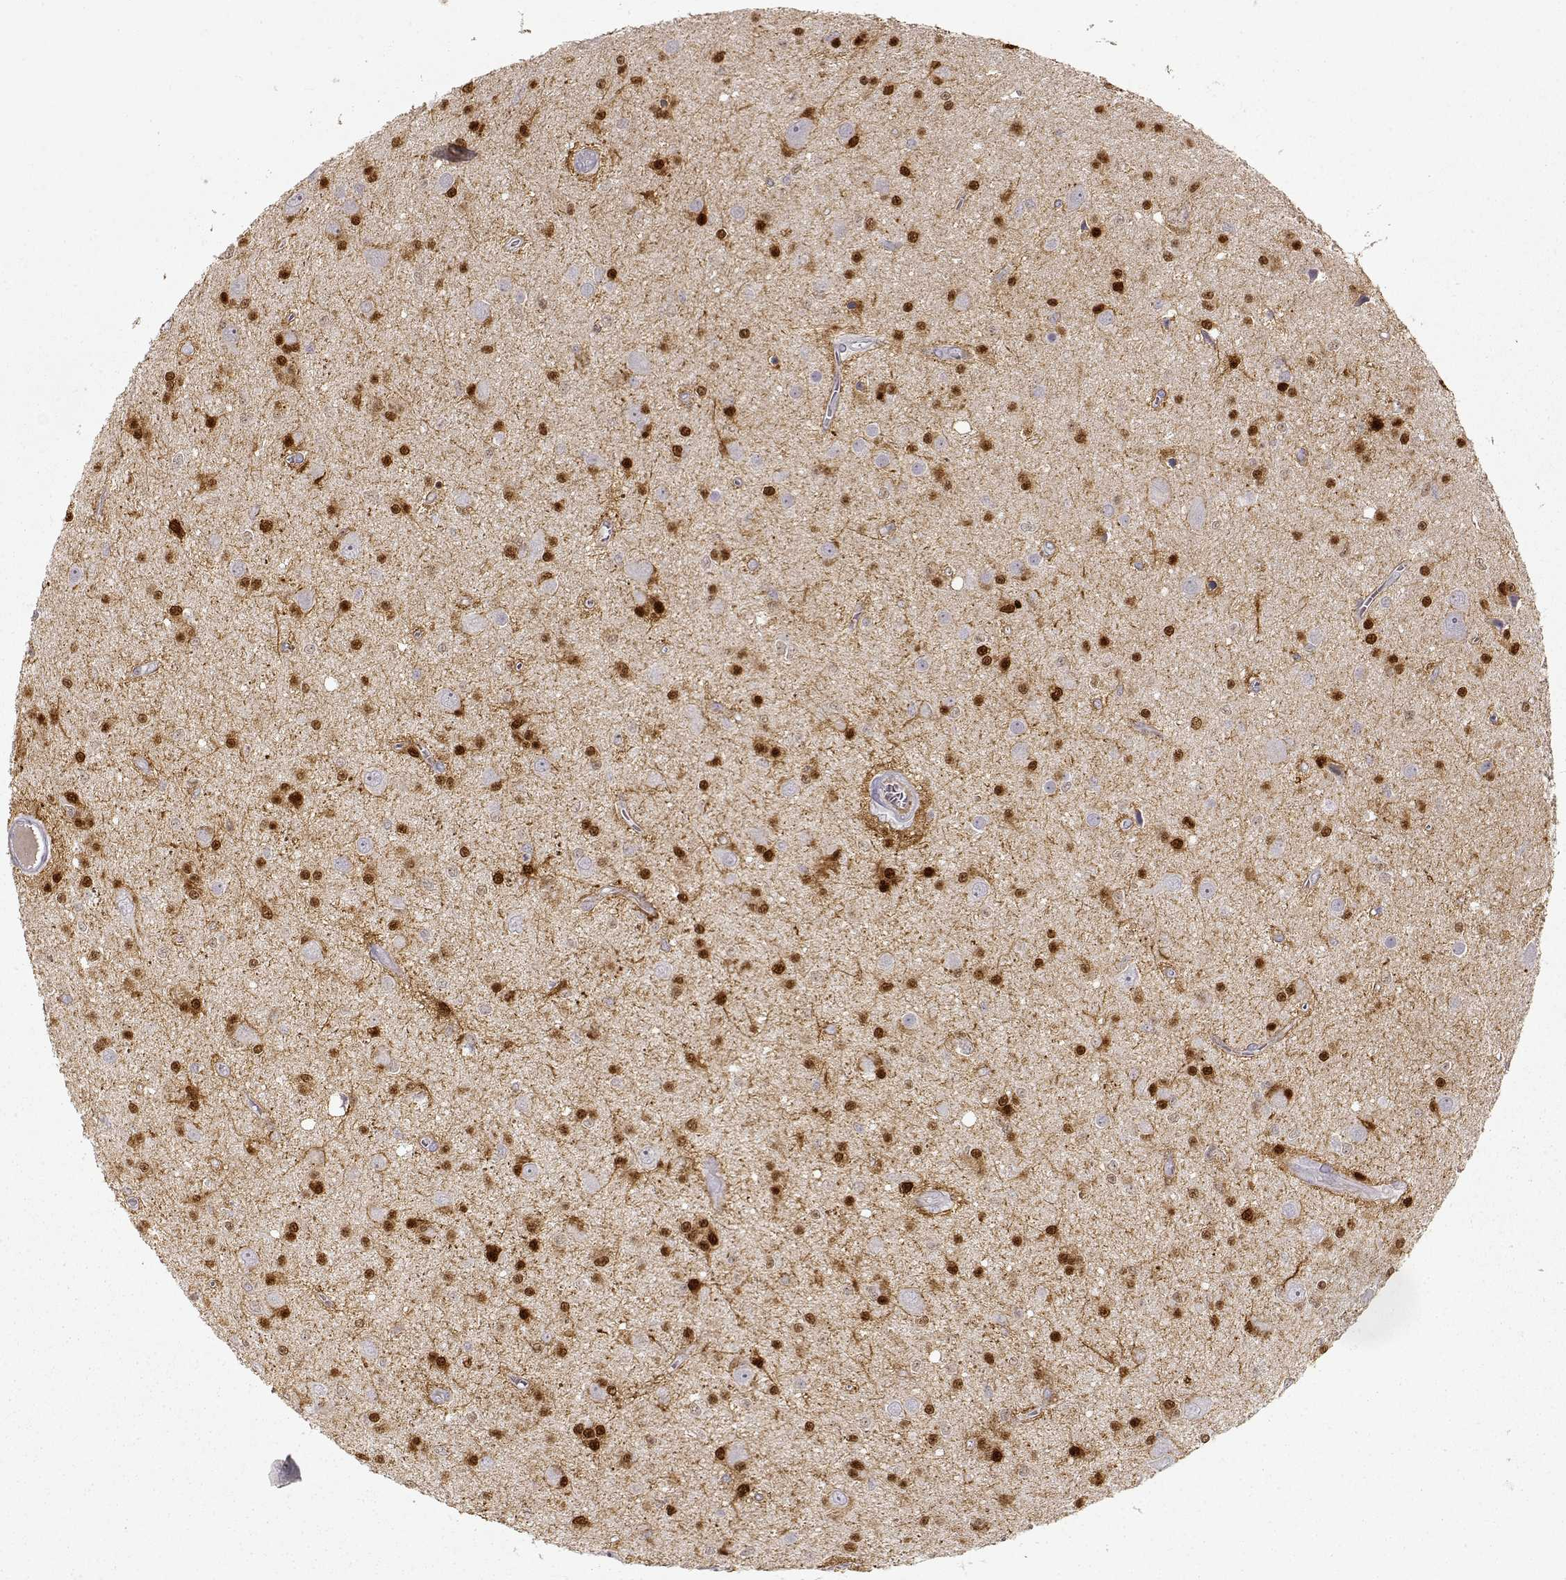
{"staining": {"intensity": "moderate", "quantity": ">75%", "location": "nuclear"}, "tissue": "glioma", "cell_type": "Tumor cells", "image_type": "cancer", "snomed": [{"axis": "morphology", "description": "Glioma, malignant, Low grade"}, {"axis": "topography", "description": "Brain"}], "caption": "This is an image of immunohistochemistry (IHC) staining of malignant low-grade glioma, which shows moderate positivity in the nuclear of tumor cells.", "gene": "S100B", "patient": {"sex": "female", "age": 45}}